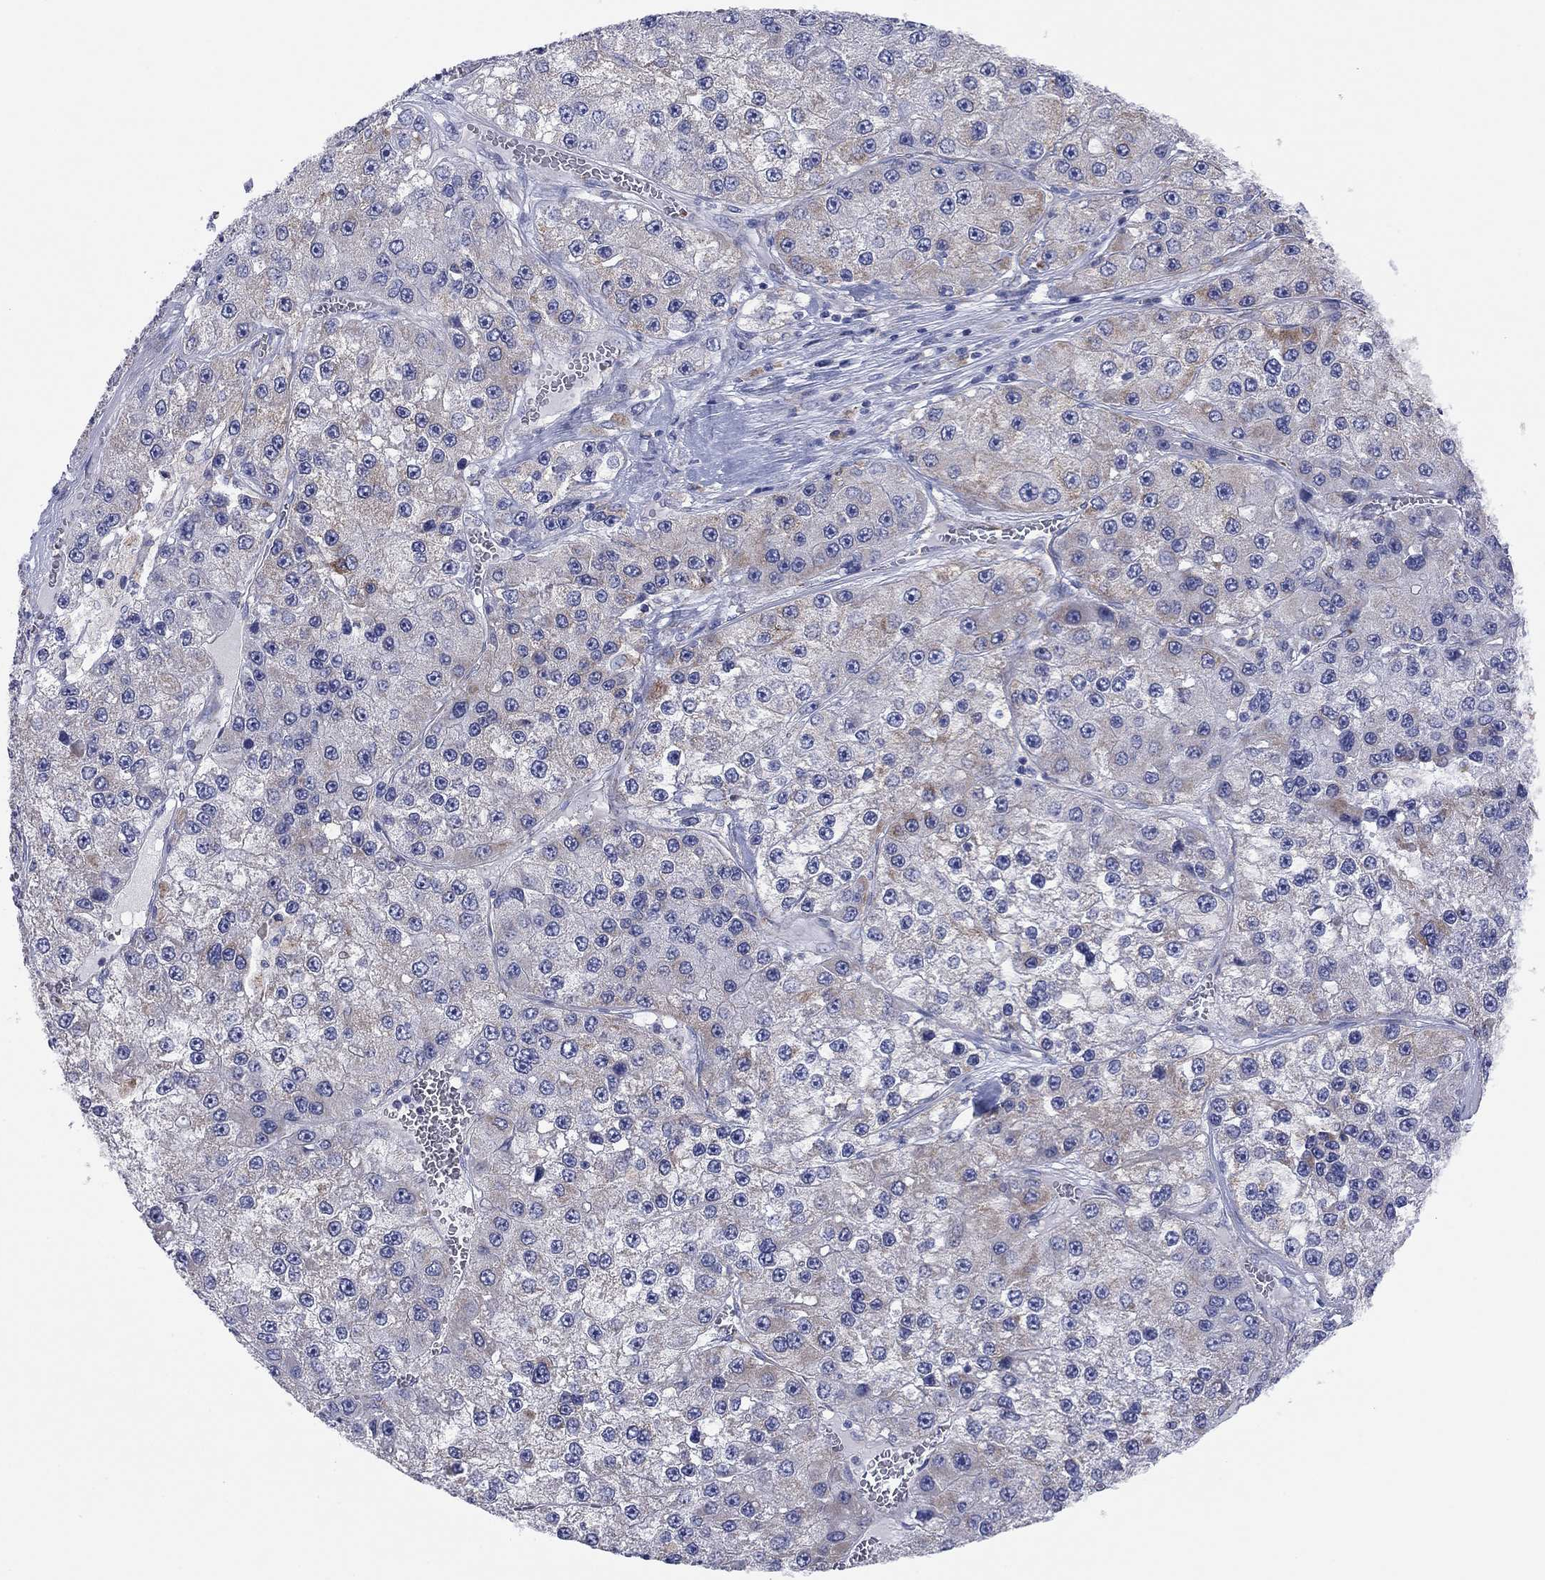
{"staining": {"intensity": "moderate", "quantity": "<25%", "location": "cytoplasmic/membranous"}, "tissue": "liver cancer", "cell_type": "Tumor cells", "image_type": "cancer", "snomed": [{"axis": "morphology", "description": "Carcinoma, Hepatocellular, NOS"}, {"axis": "topography", "description": "Liver"}], "caption": "The histopathology image demonstrates a brown stain indicating the presence of a protein in the cytoplasmic/membranous of tumor cells in liver cancer (hepatocellular carcinoma).", "gene": "MGST3", "patient": {"sex": "female", "age": 73}}